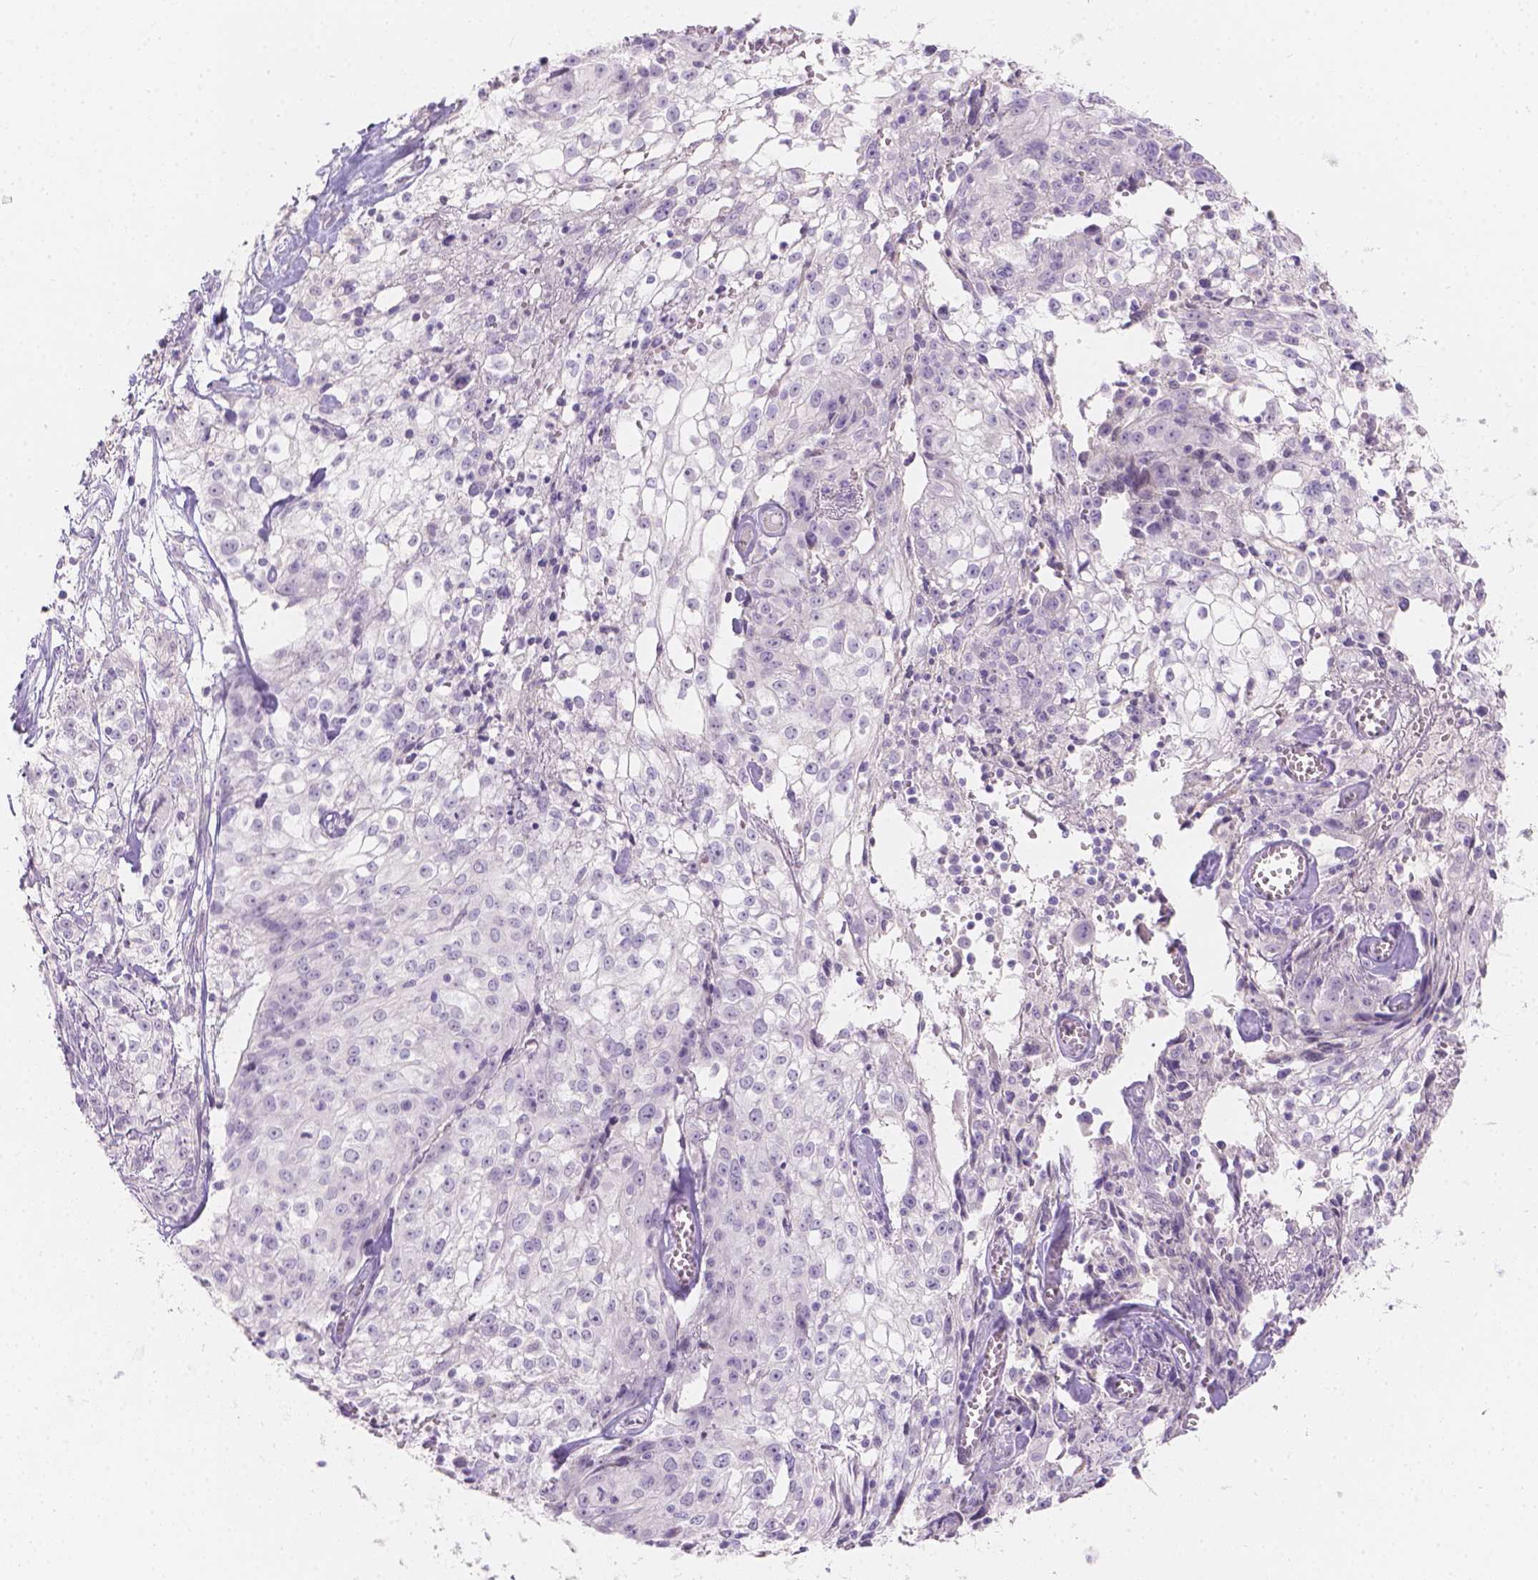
{"staining": {"intensity": "negative", "quantity": "none", "location": "none"}, "tissue": "cervical cancer", "cell_type": "Tumor cells", "image_type": "cancer", "snomed": [{"axis": "morphology", "description": "Squamous cell carcinoma, NOS"}, {"axis": "topography", "description": "Cervix"}], "caption": "Immunohistochemistry (IHC) of human squamous cell carcinoma (cervical) reveals no staining in tumor cells.", "gene": "HTN3", "patient": {"sex": "female", "age": 85}}